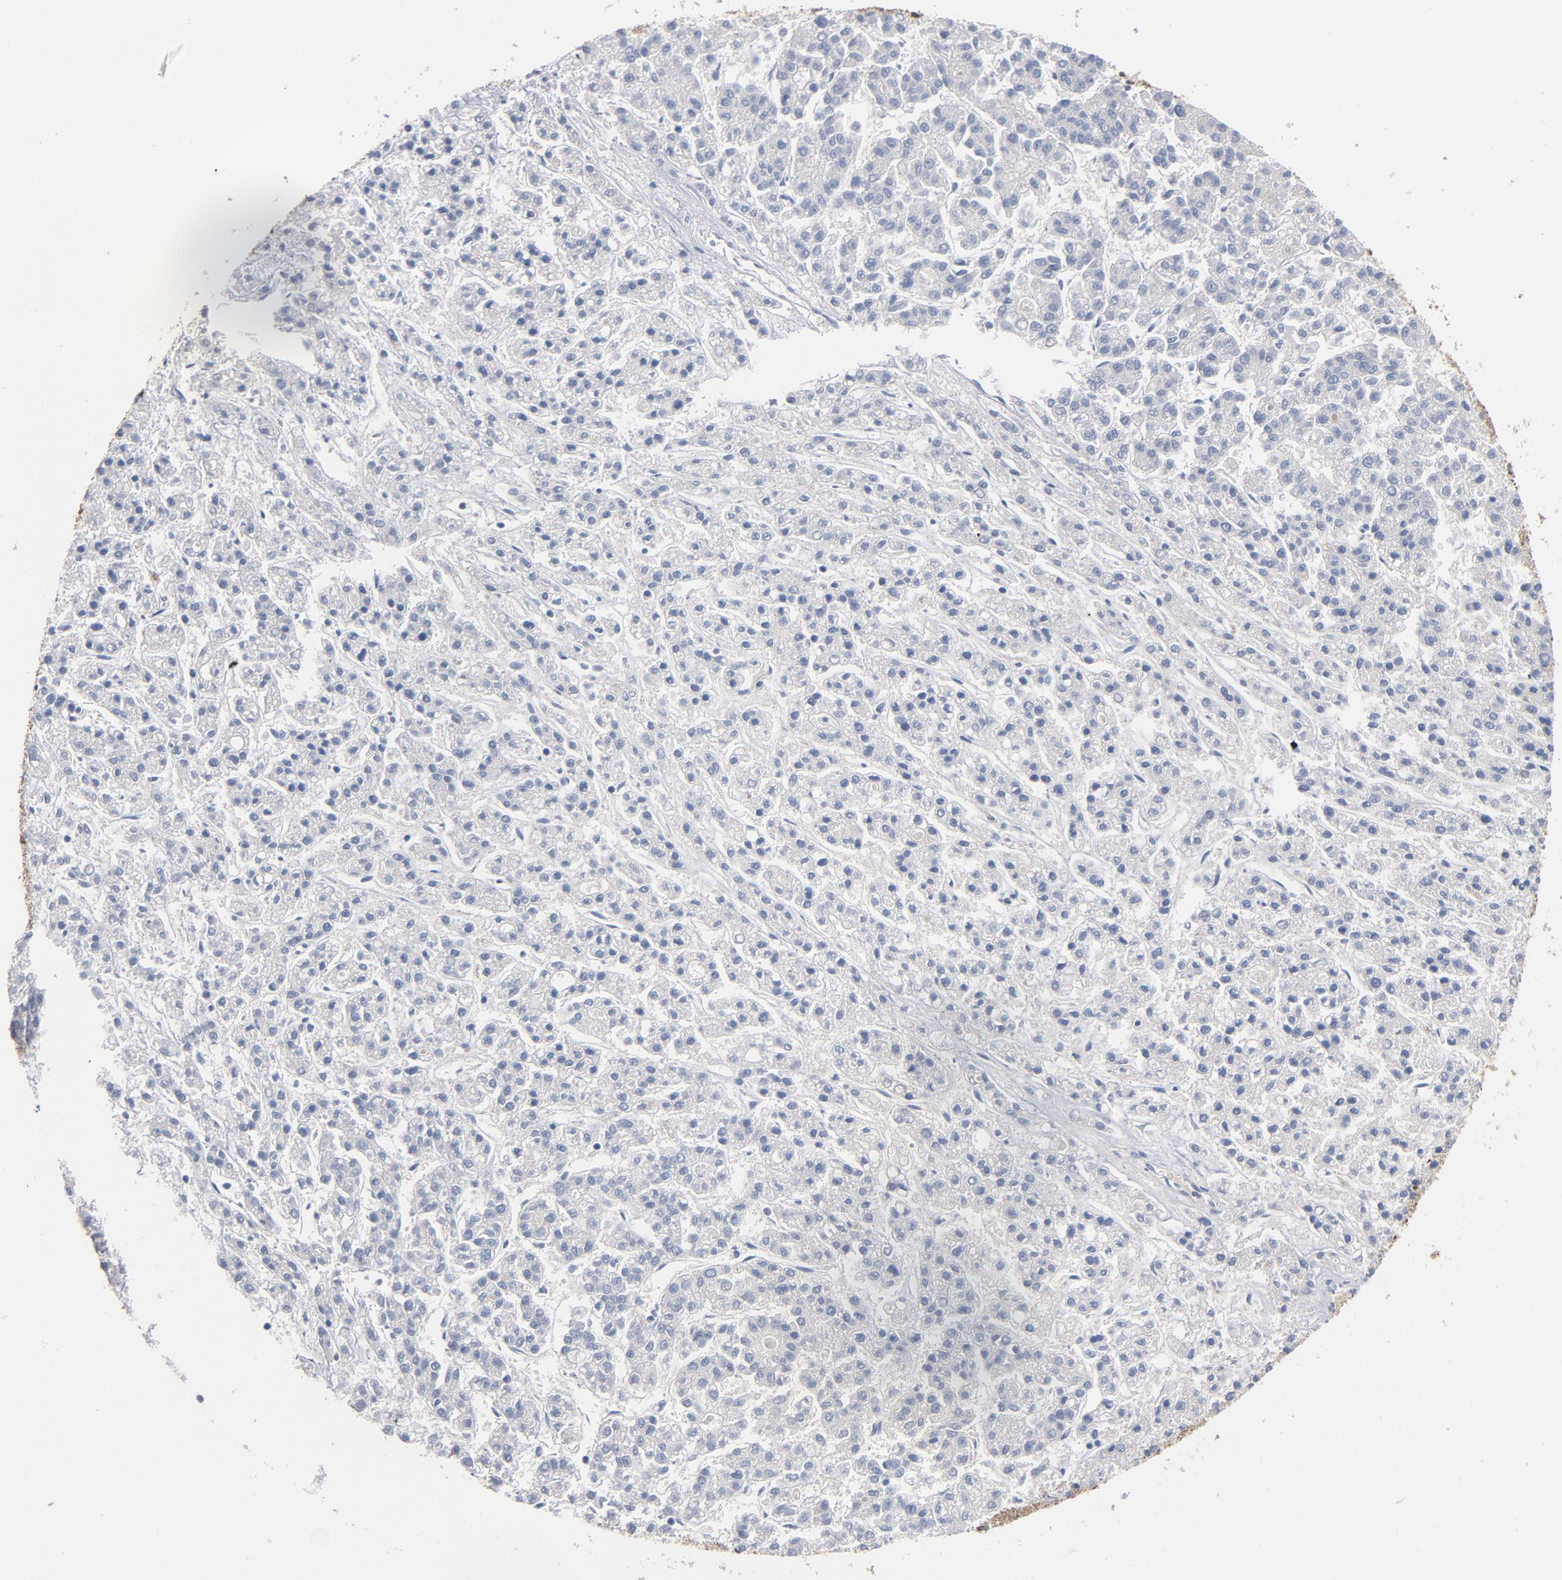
{"staining": {"intensity": "negative", "quantity": "none", "location": "none"}, "tissue": "liver cancer", "cell_type": "Tumor cells", "image_type": "cancer", "snomed": [{"axis": "morphology", "description": "Carcinoma, Hepatocellular, NOS"}, {"axis": "topography", "description": "Liver"}], "caption": "Human liver cancer stained for a protein using immunohistochemistry (IHC) demonstrates no expression in tumor cells.", "gene": "MIF", "patient": {"sex": "male", "age": 70}}